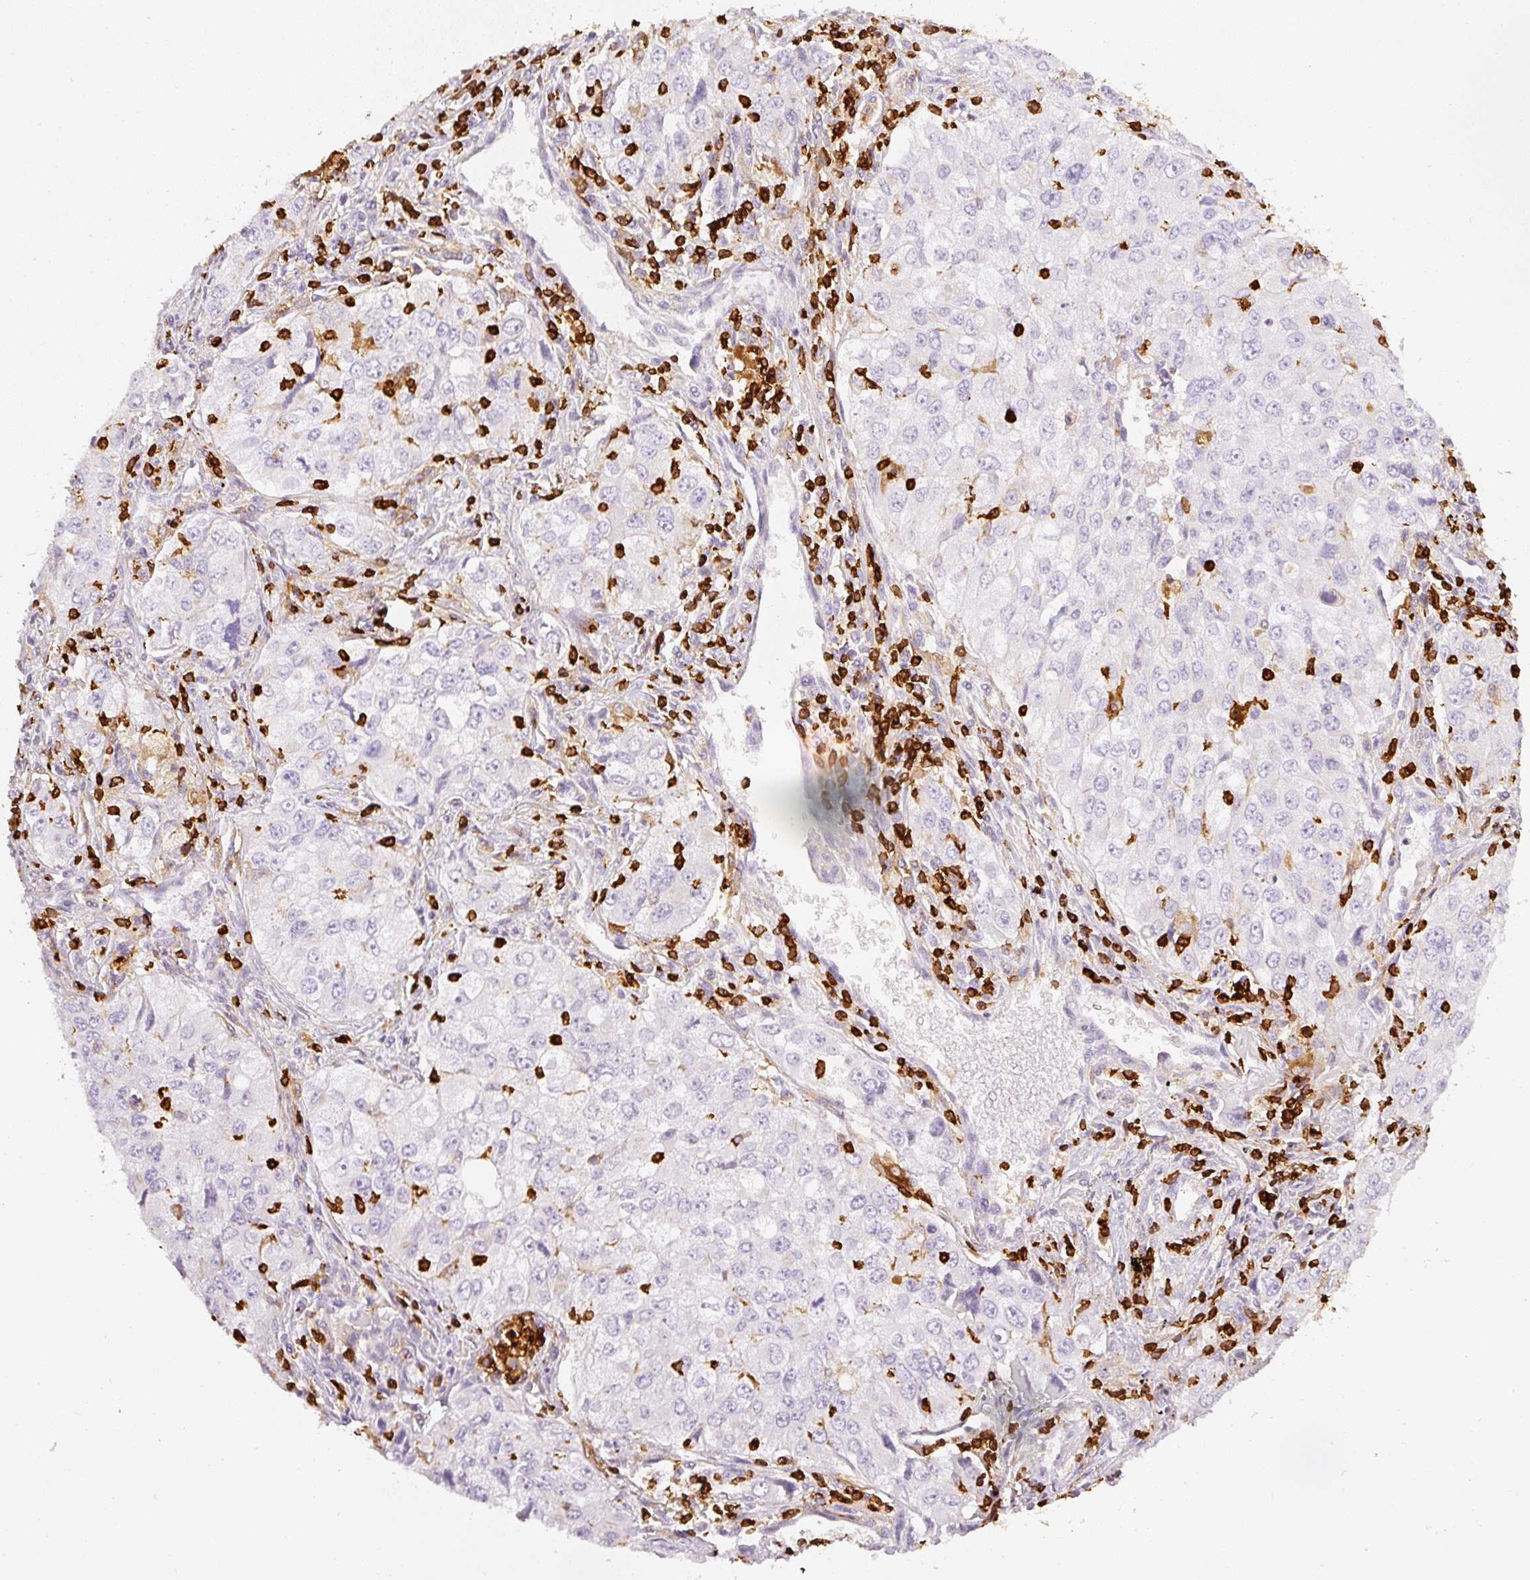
{"staining": {"intensity": "negative", "quantity": "none", "location": "none"}, "tissue": "lung cancer", "cell_type": "Tumor cells", "image_type": "cancer", "snomed": [{"axis": "morphology", "description": "Adenocarcinoma, NOS"}, {"axis": "morphology", "description": "Adenocarcinoma, metastatic, NOS"}, {"axis": "topography", "description": "Lymph node"}, {"axis": "topography", "description": "Lung"}], "caption": "This is an immunohistochemistry (IHC) image of lung cancer (metastatic adenocarcinoma). There is no staining in tumor cells.", "gene": "EVL", "patient": {"sex": "female", "age": 42}}